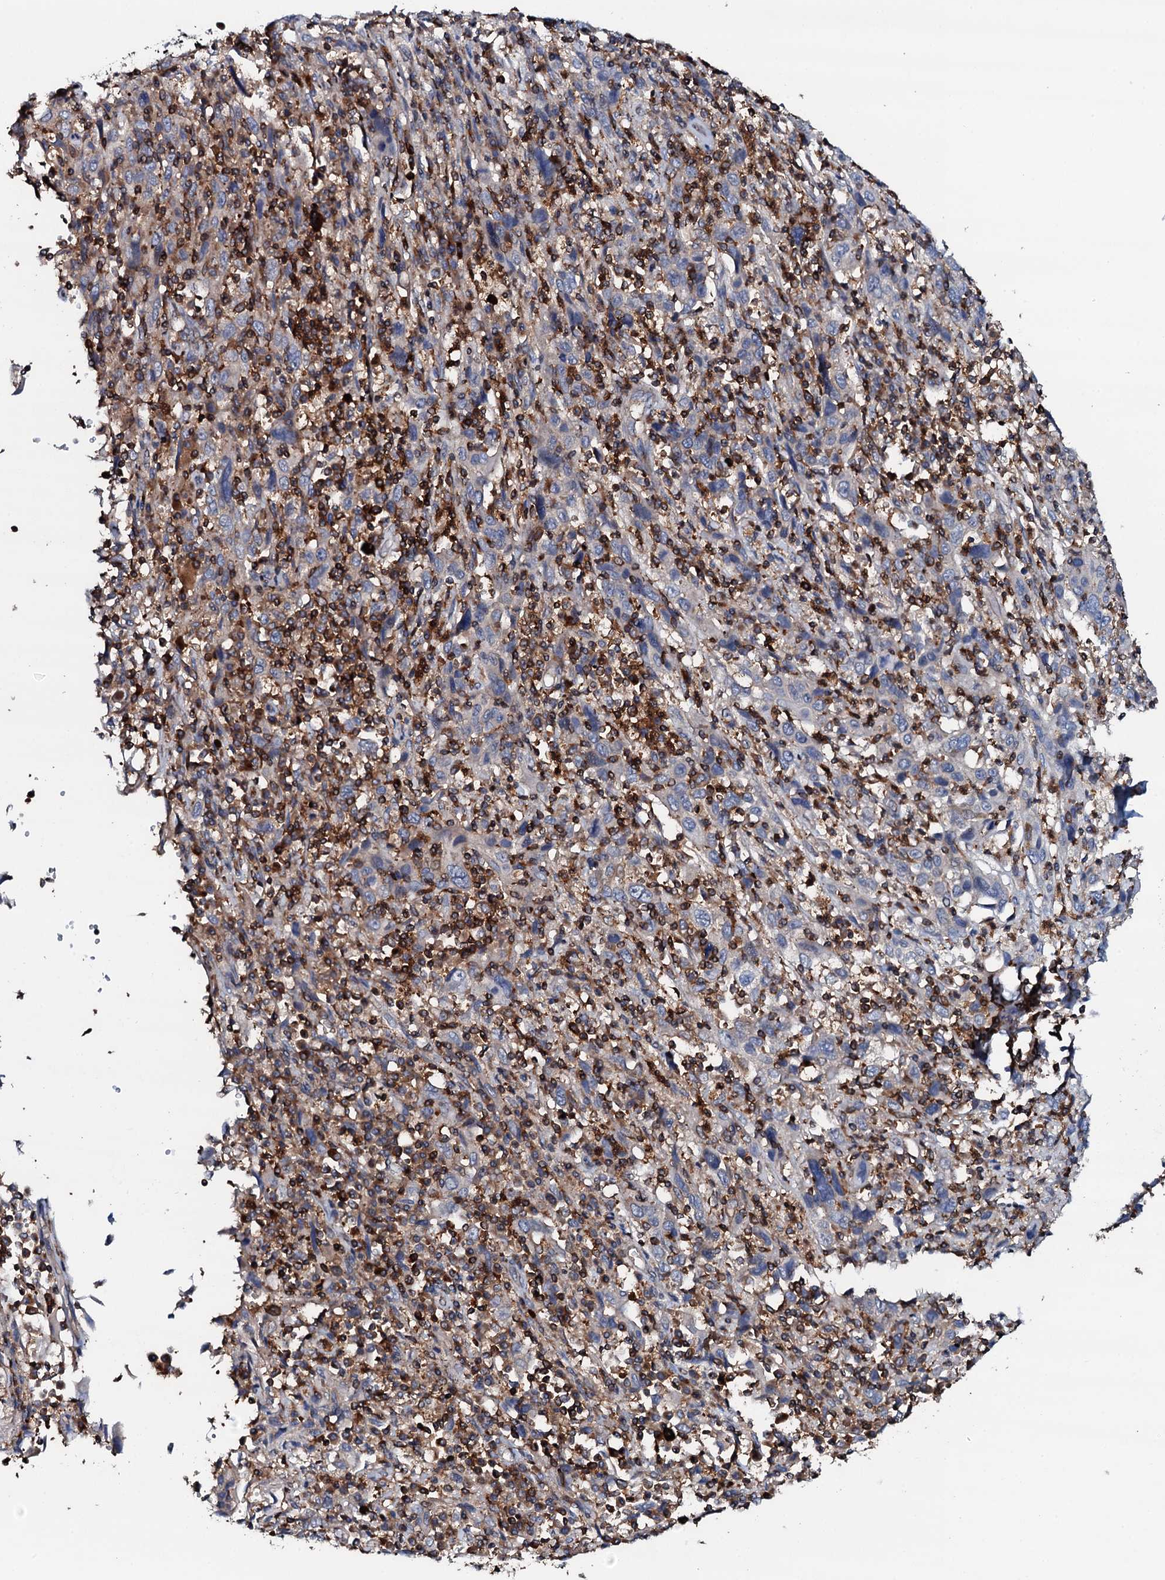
{"staining": {"intensity": "negative", "quantity": "none", "location": "none"}, "tissue": "cervical cancer", "cell_type": "Tumor cells", "image_type": "cancer", "snomed": [{"axis": "morphology", "description": "Squamous cell carcinoma, NOS"}, {"axis": "topography", "description": "Cervix"}], "caption": "Immunohistochemistry (IHC) of cervical squamous cell carcinoma reveals no positivity in tumor cells. Nuclei are stained in blue.", "gene": "GRK2", "patient": {"sex": "female", "age": 46}}